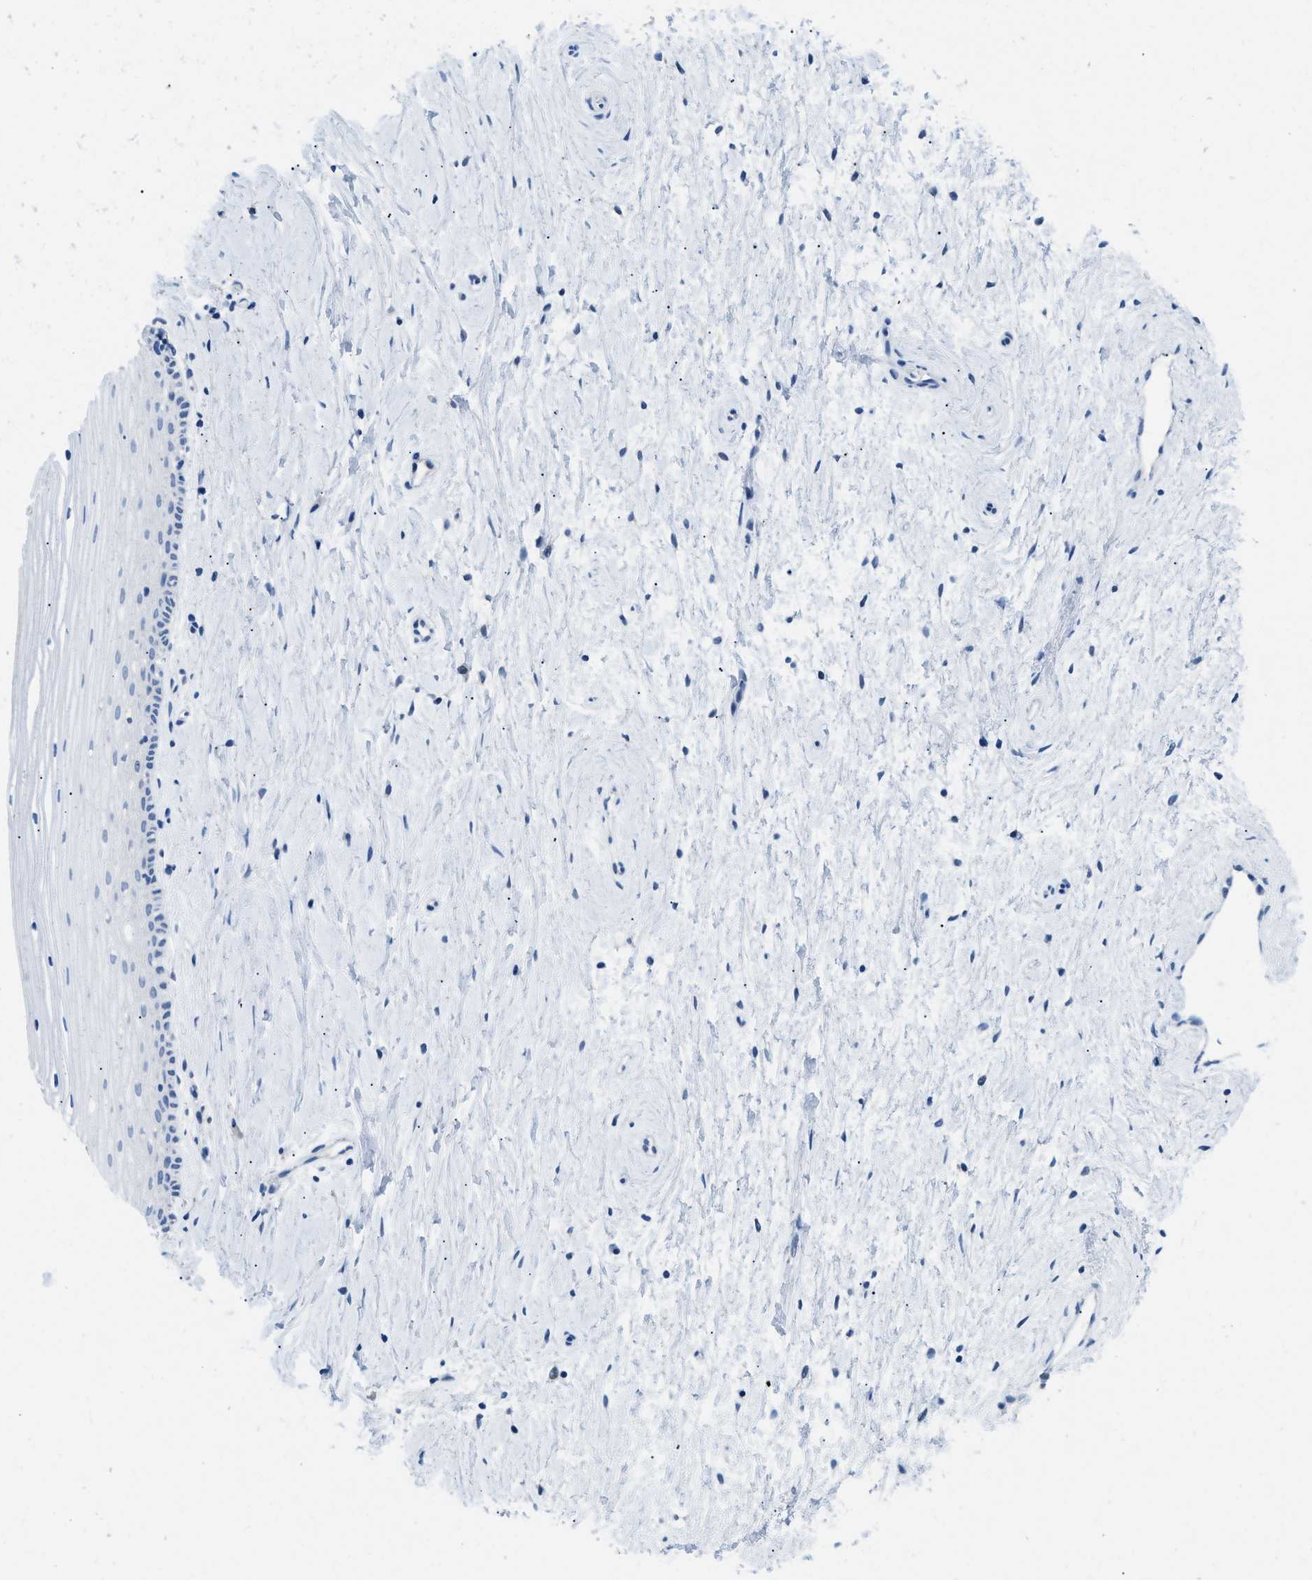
{"staining": {"intensity": "negative", "quantity": "none", "location": "none"}, "tissue": "cervix", "cell_type": "Squamous epithelial cells", "image_type": "normal", "snomed": [{"axis": "morphology", "description": "Normal tissue, NOS"}, {"axis": "topography", "description": "Cervix"}], "caption": "There is no significant staining in squamous epithelial cells of cervix. (Immunohistochemistry, brightfield microscopy, high magnification).", "gene": "MBL2", "patient": {"sex": "female", "age": 39}}